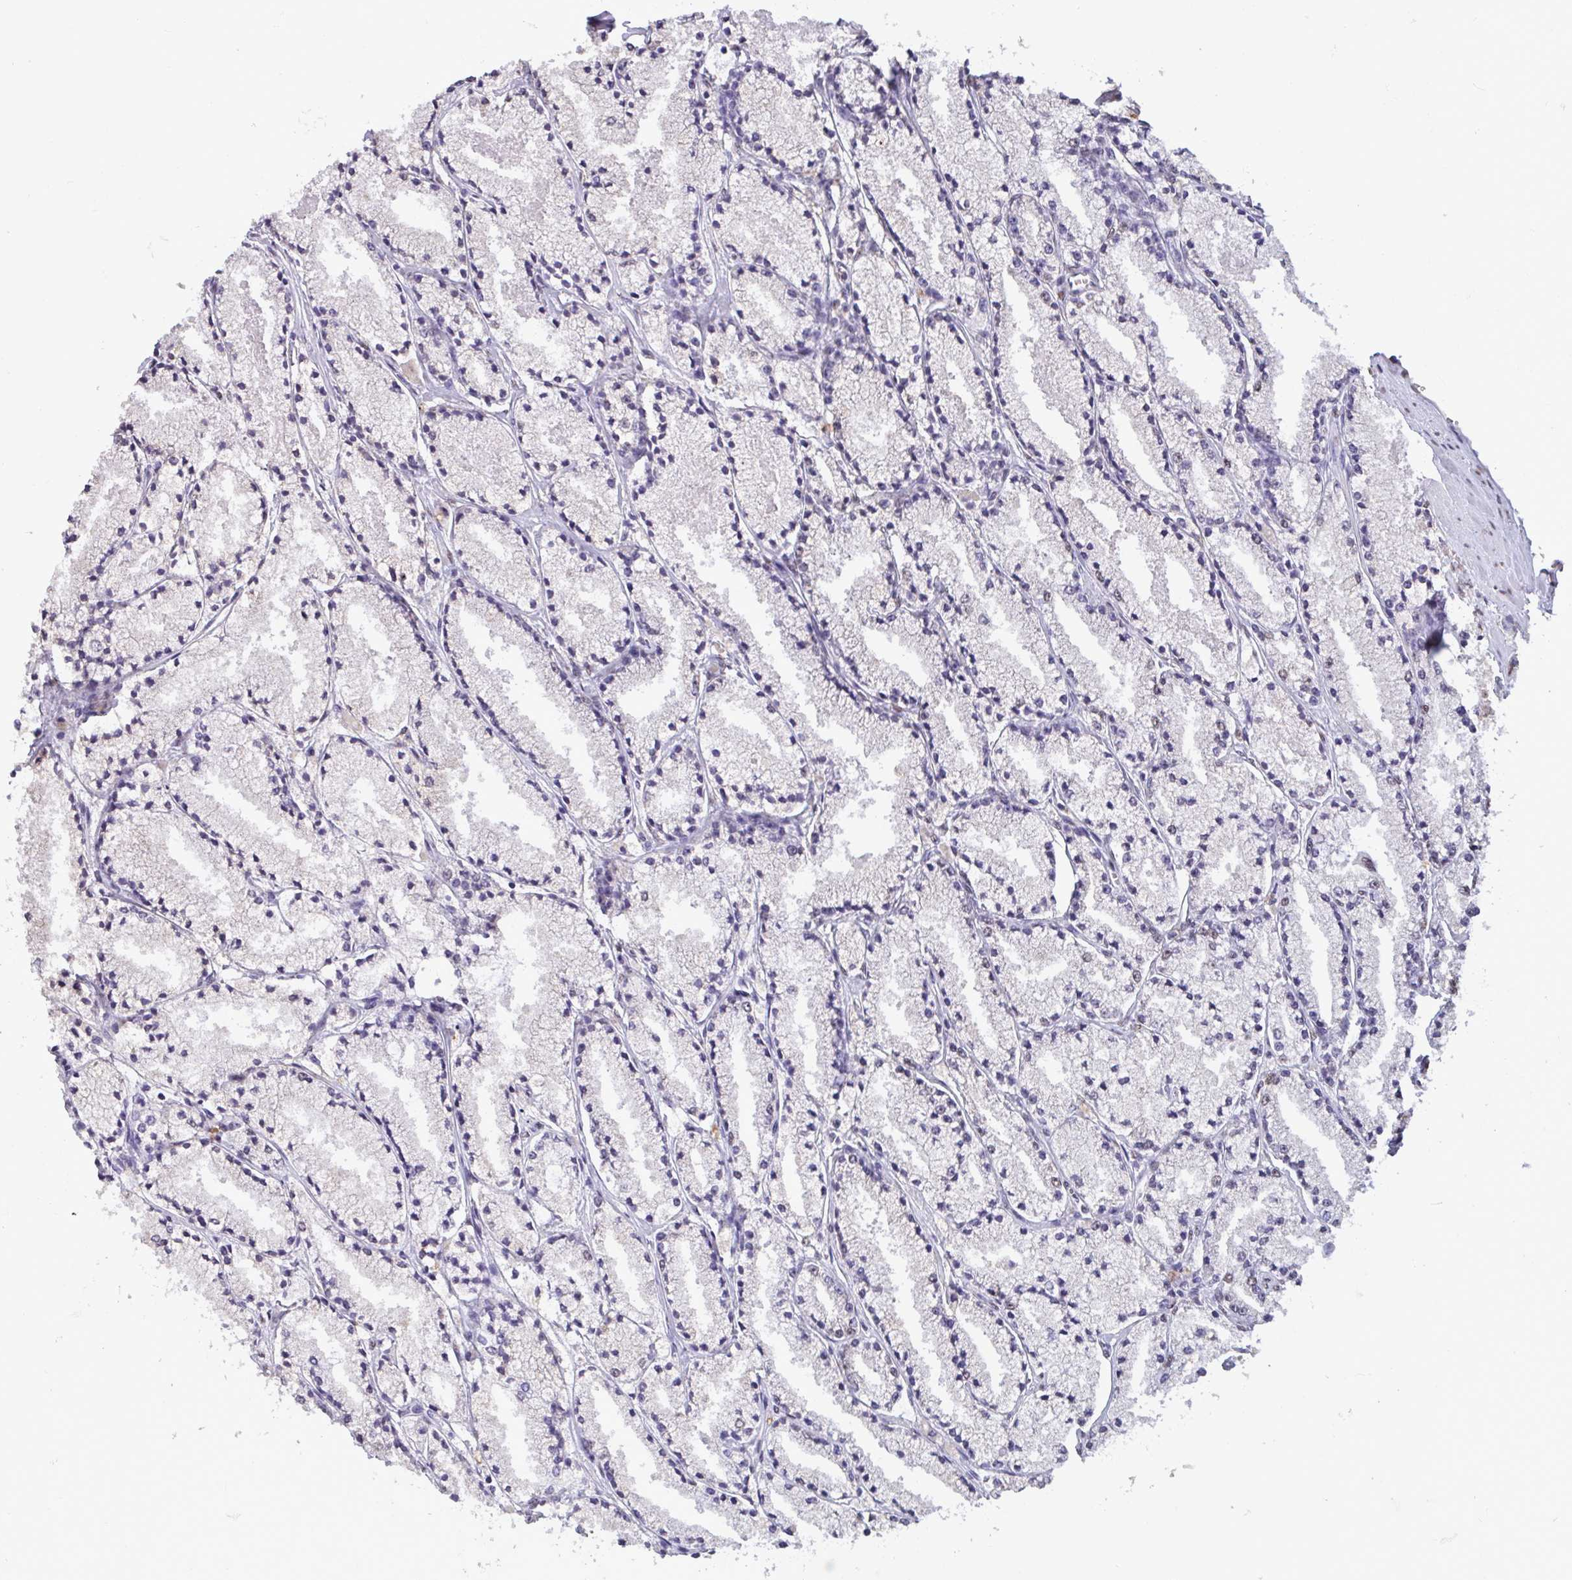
{"staining": {"intensity": "negative", "quantity": "none", "location": "none"}, "tissue": "prostate cancer", "cell_type": "Tumor cells", "image_type": "cancer", "snomed": [{"axis": "morphology", "description": "Adenocarcinoma, High grade"}, {"axis": "topography", "description": "Prostate"}], "caption": "Immunohistochemical staining of prostate adenocarcinoma (high-grade) shows no significant expression in tumor cells.", "gene": "SEMA6B", "patient": {"sex": "male", "age": 63}}